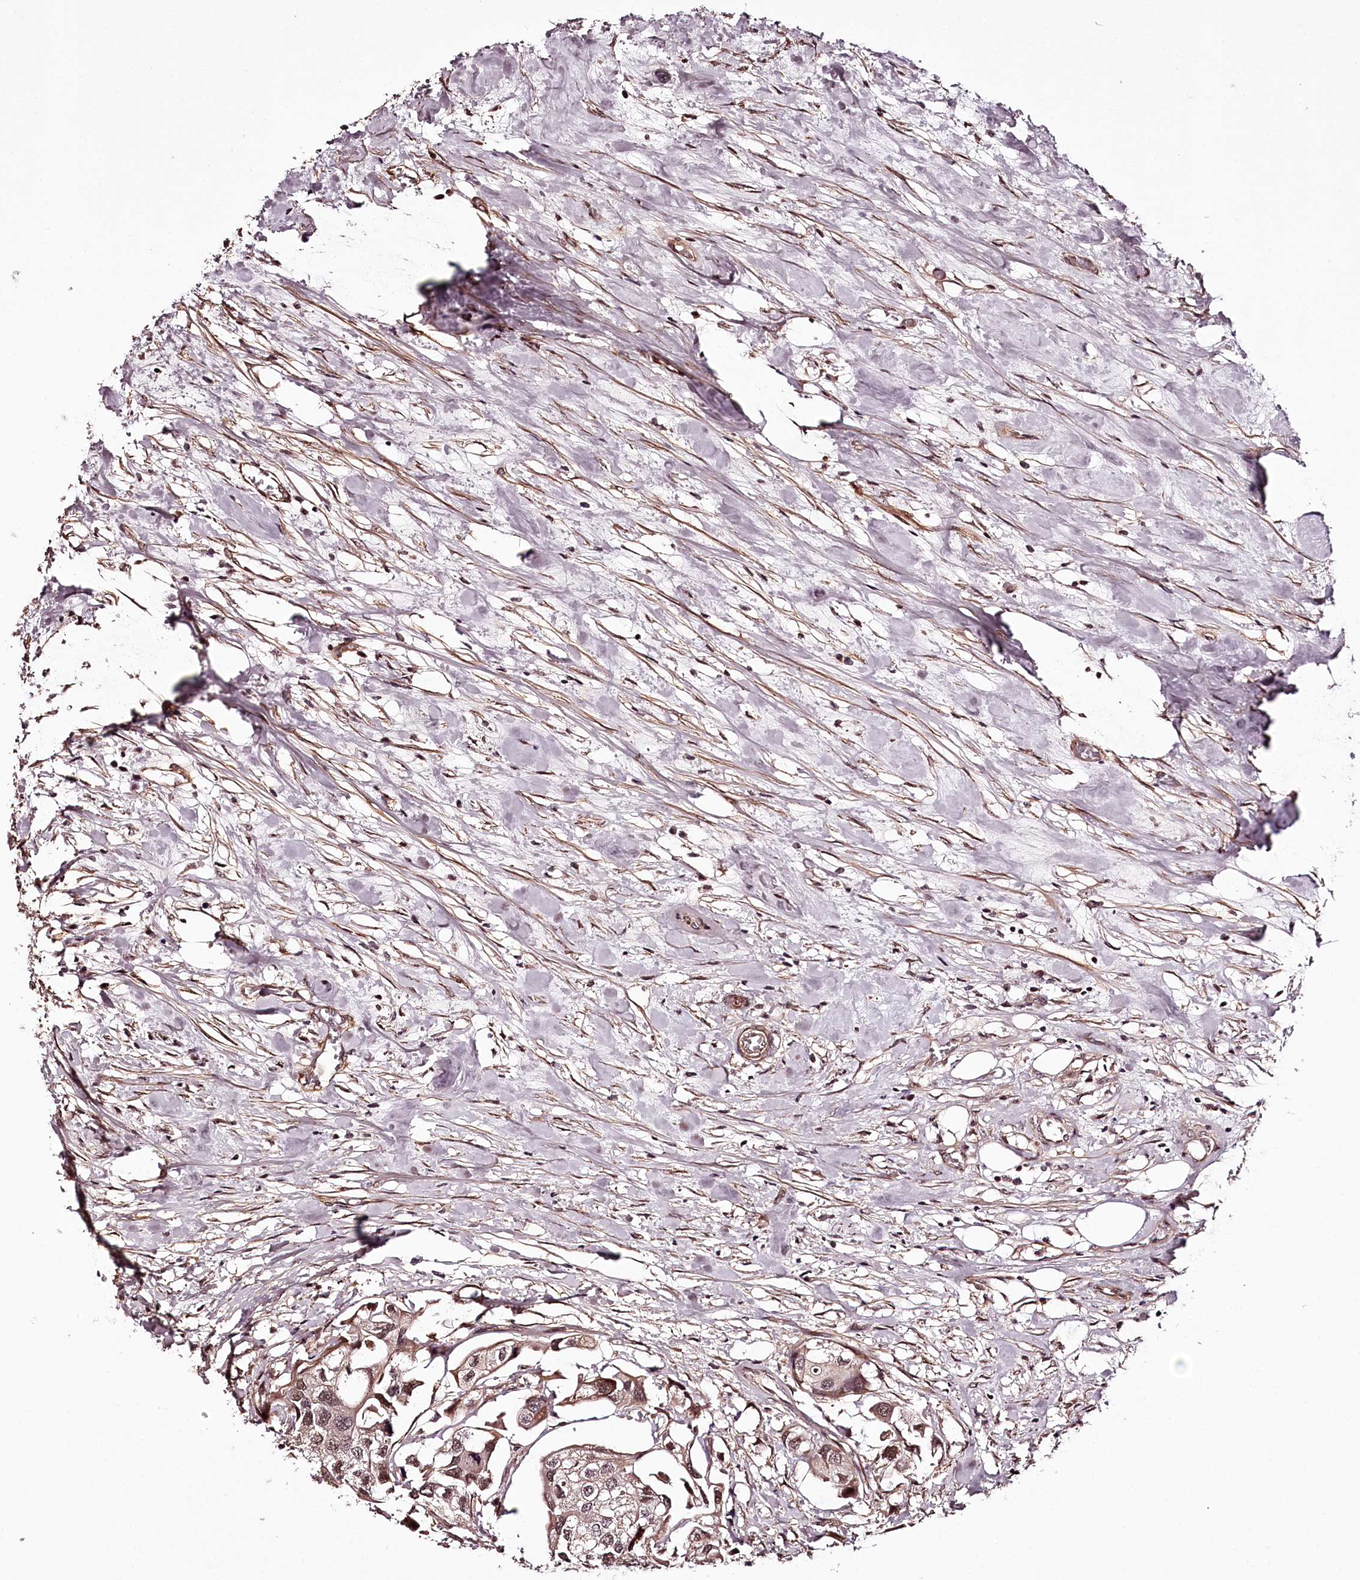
{"staining": {"intensity": "moderate", "quantity": ">75%", "location": "cytoplasmic/membranous,nuclear"}, "tissue": "urothelial cancer", "cell_type": "Tumor cells", "image_type": "cancer", "snomed": [{"axis": "morphology", "description": "Urothelial carcinoma, High grade"}, {"axis": "topography", "description": "Urinary bladder"}], "caption": "This is an image of immunohistochemistry staining of urothelial carcinoma (high-grade), which shows moderate expression in the cytoplasmic/membranous and nuclear of tumor cells.", "gene": "TTC33", "patient": {"sex": "male", "age": 64}}